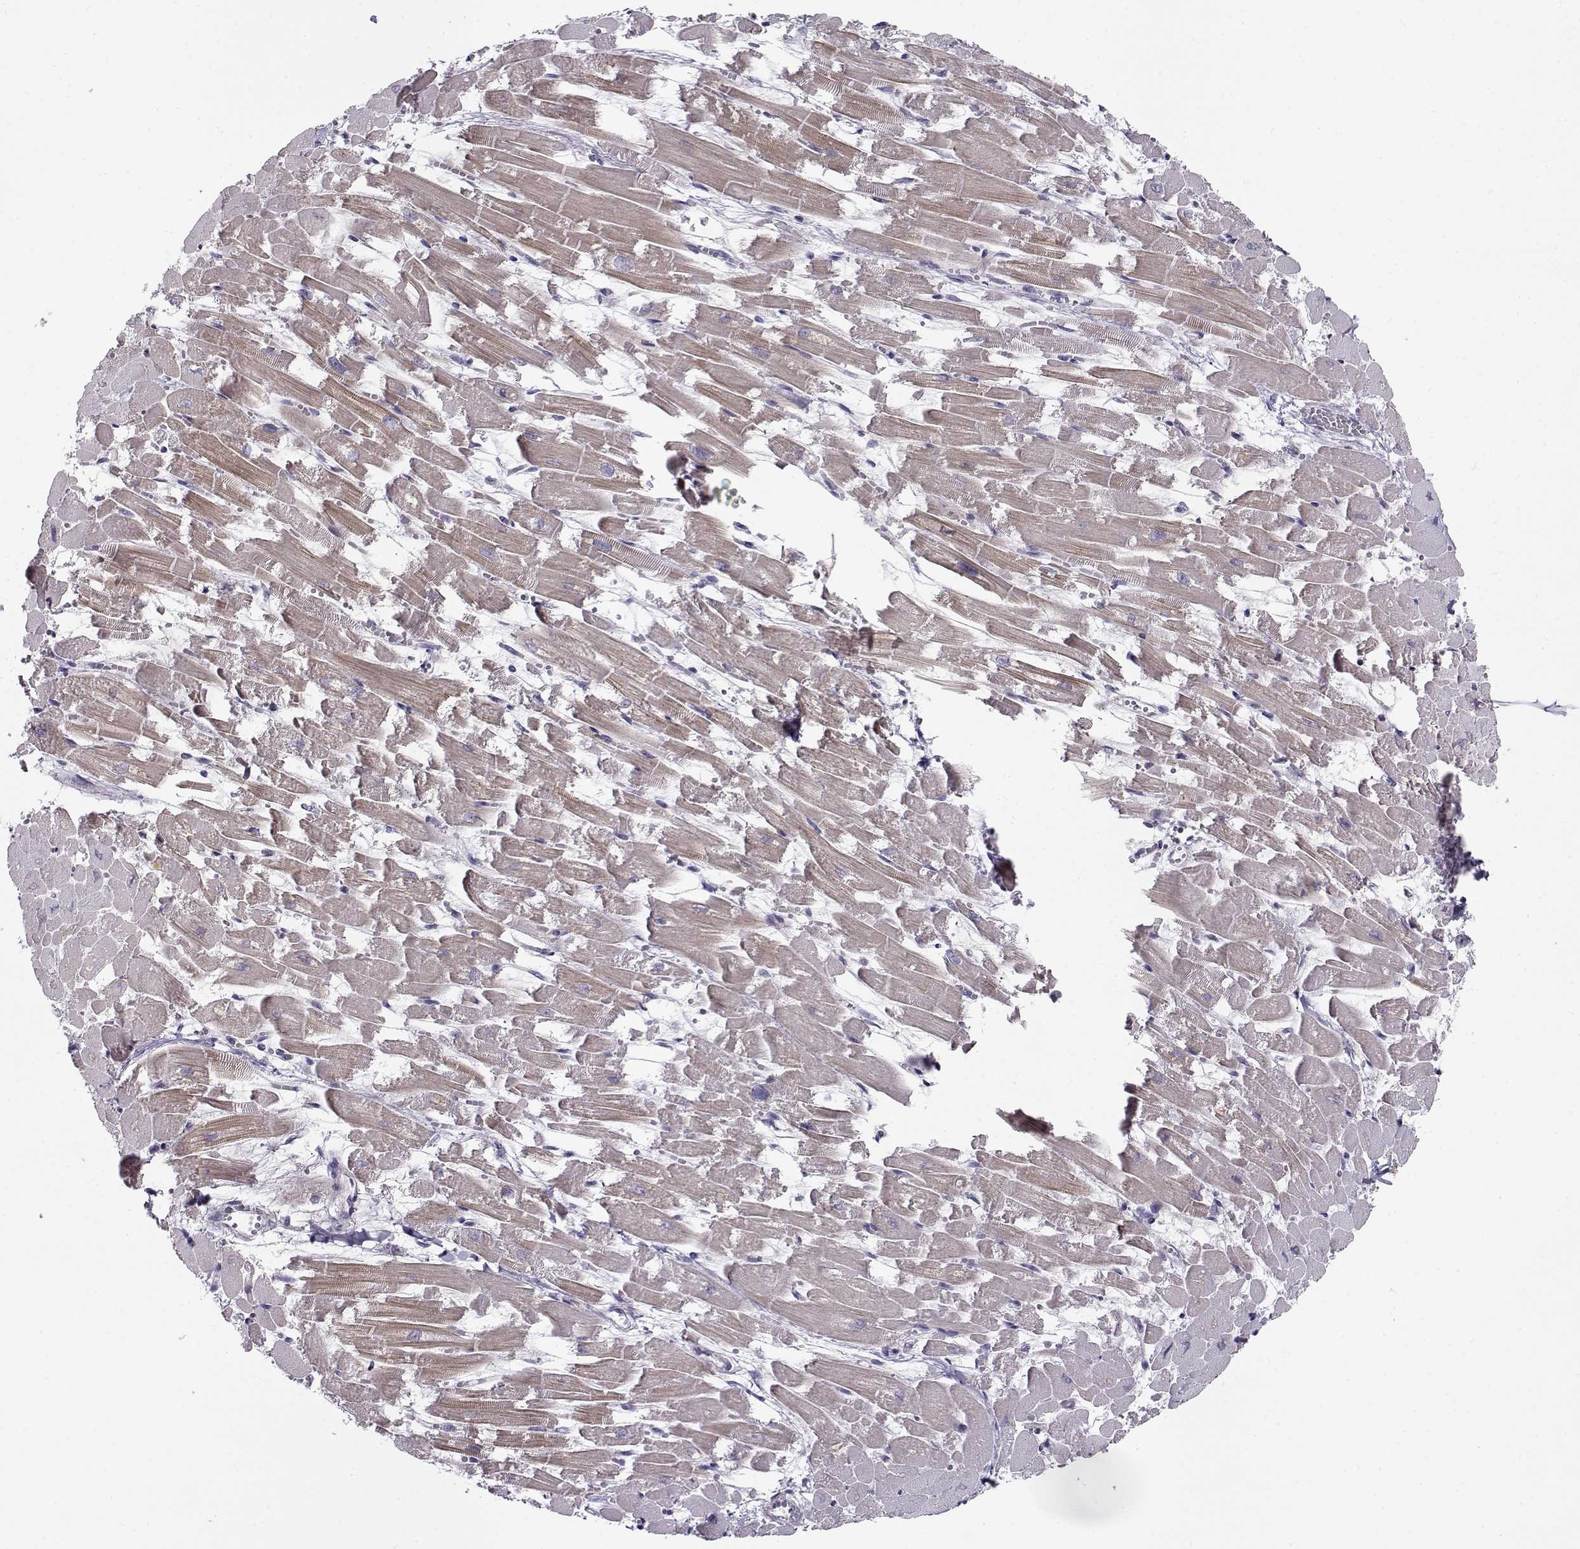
{"staining": {"intensity": "weak", "quantity": "<25%", "location": "cytoplasmic/membranous"}, "tissue": "heart muscle", "cell_type": "Cardiomyocytes", "image_type": "normal", "snomed": [{"axis": "morphology", "description": "Normal tissue, NOS"}, {"axis": "topography", "description": "Heart"}], "caption": "A high-resolution histopathology image shows IHC staining of benign heart muscle, which shows no significant staining in cardiomyocytes.", "gene": "NPW", "patient": {"sex": "female", "age": 52}}